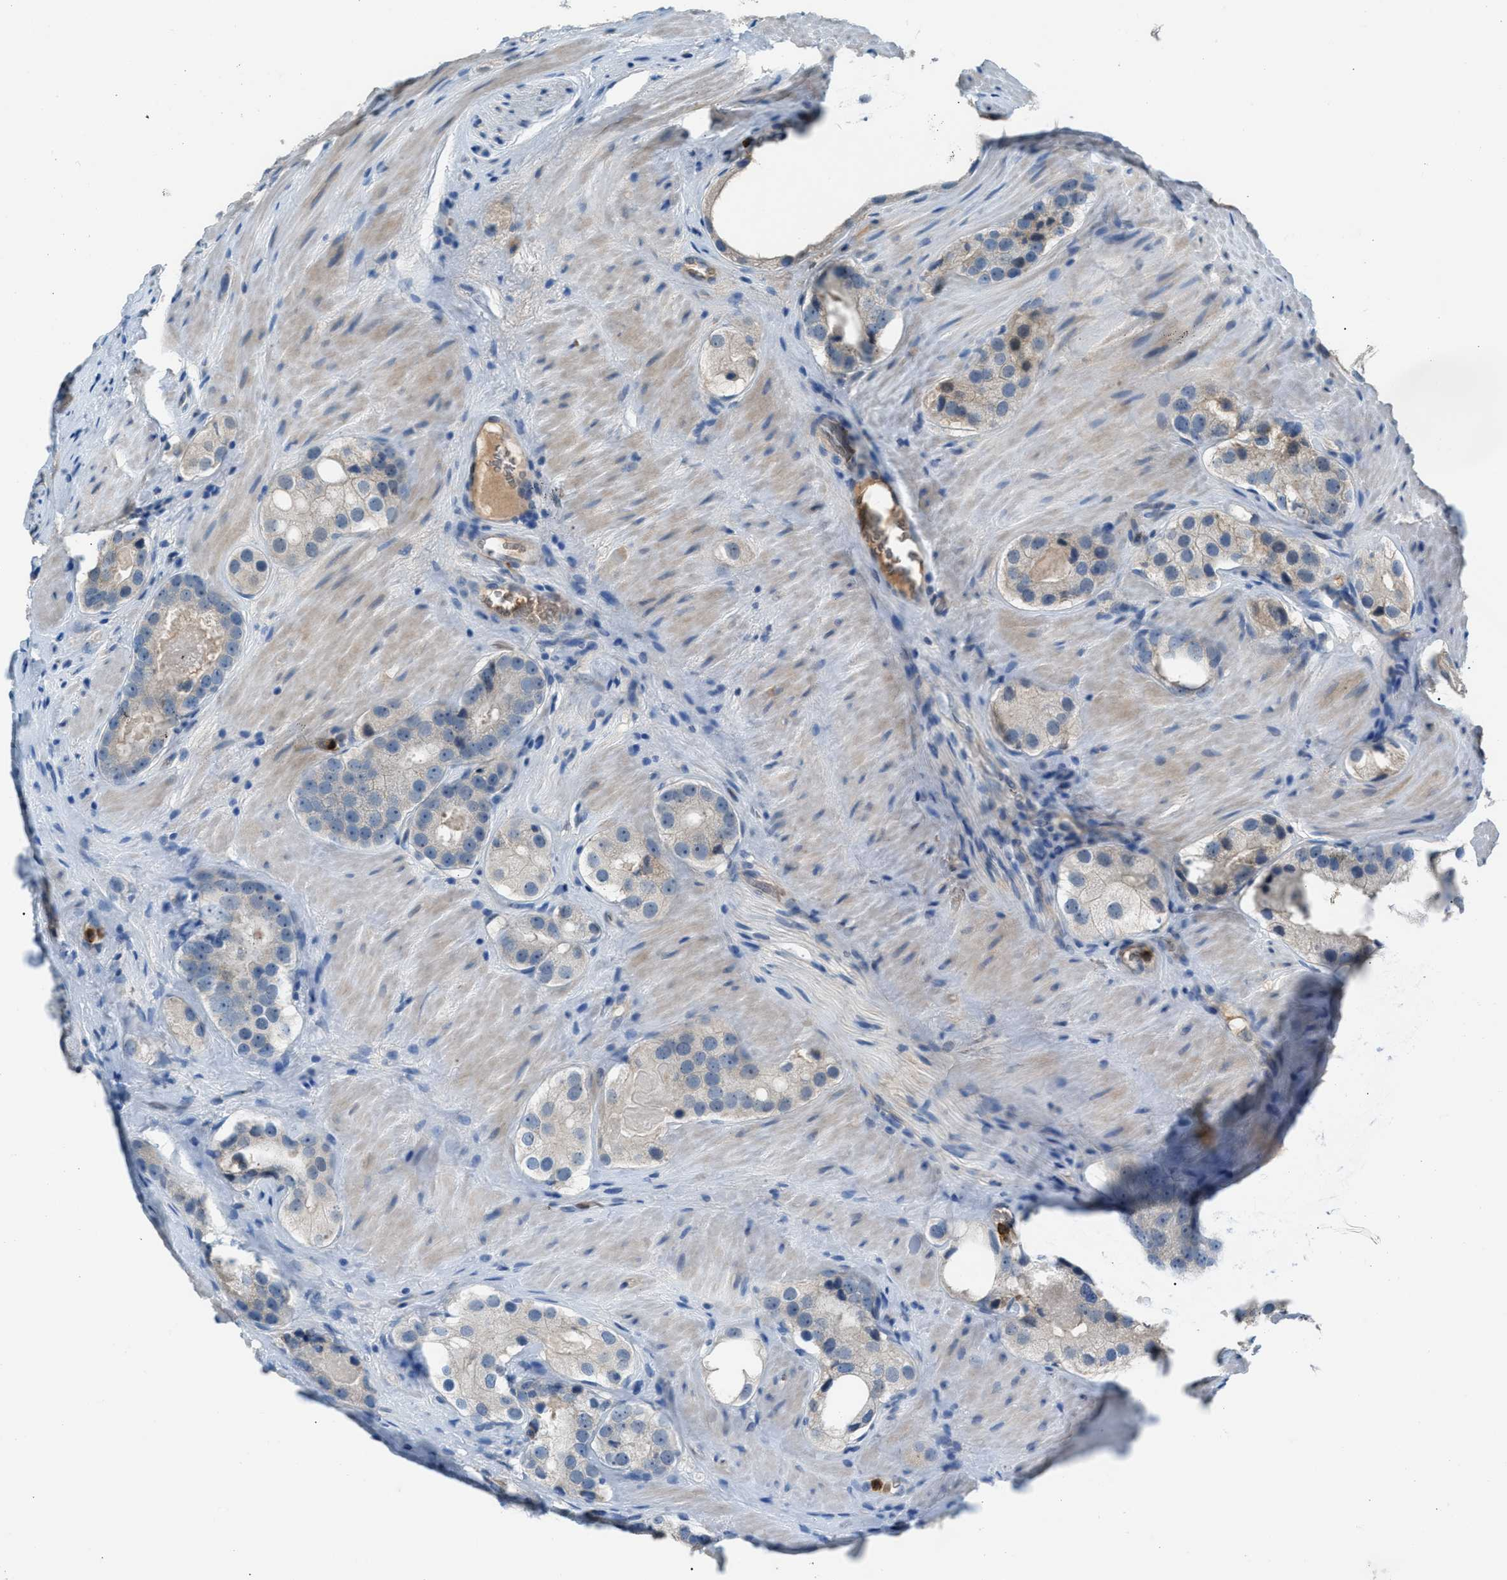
{"staining": {"intensity": "negative", "quantity": "none", "location": "none"}, "tissue": "prostate cancer", "cell_type": "Tumor cells", "image_type": "cancer", "snomed": [{"axis": "morphology", "description": "Adenocarcinoma, High grade"}, {"axis": "topography", "description": "Prostate"}], "caption": "This is a histopathology image of immunohistochemistry (IHC) staining of prostate cancer, which shows no staining in tumor cells.", "gene": "CFAP77", "patient": {"sex": "male", "age": 63}}